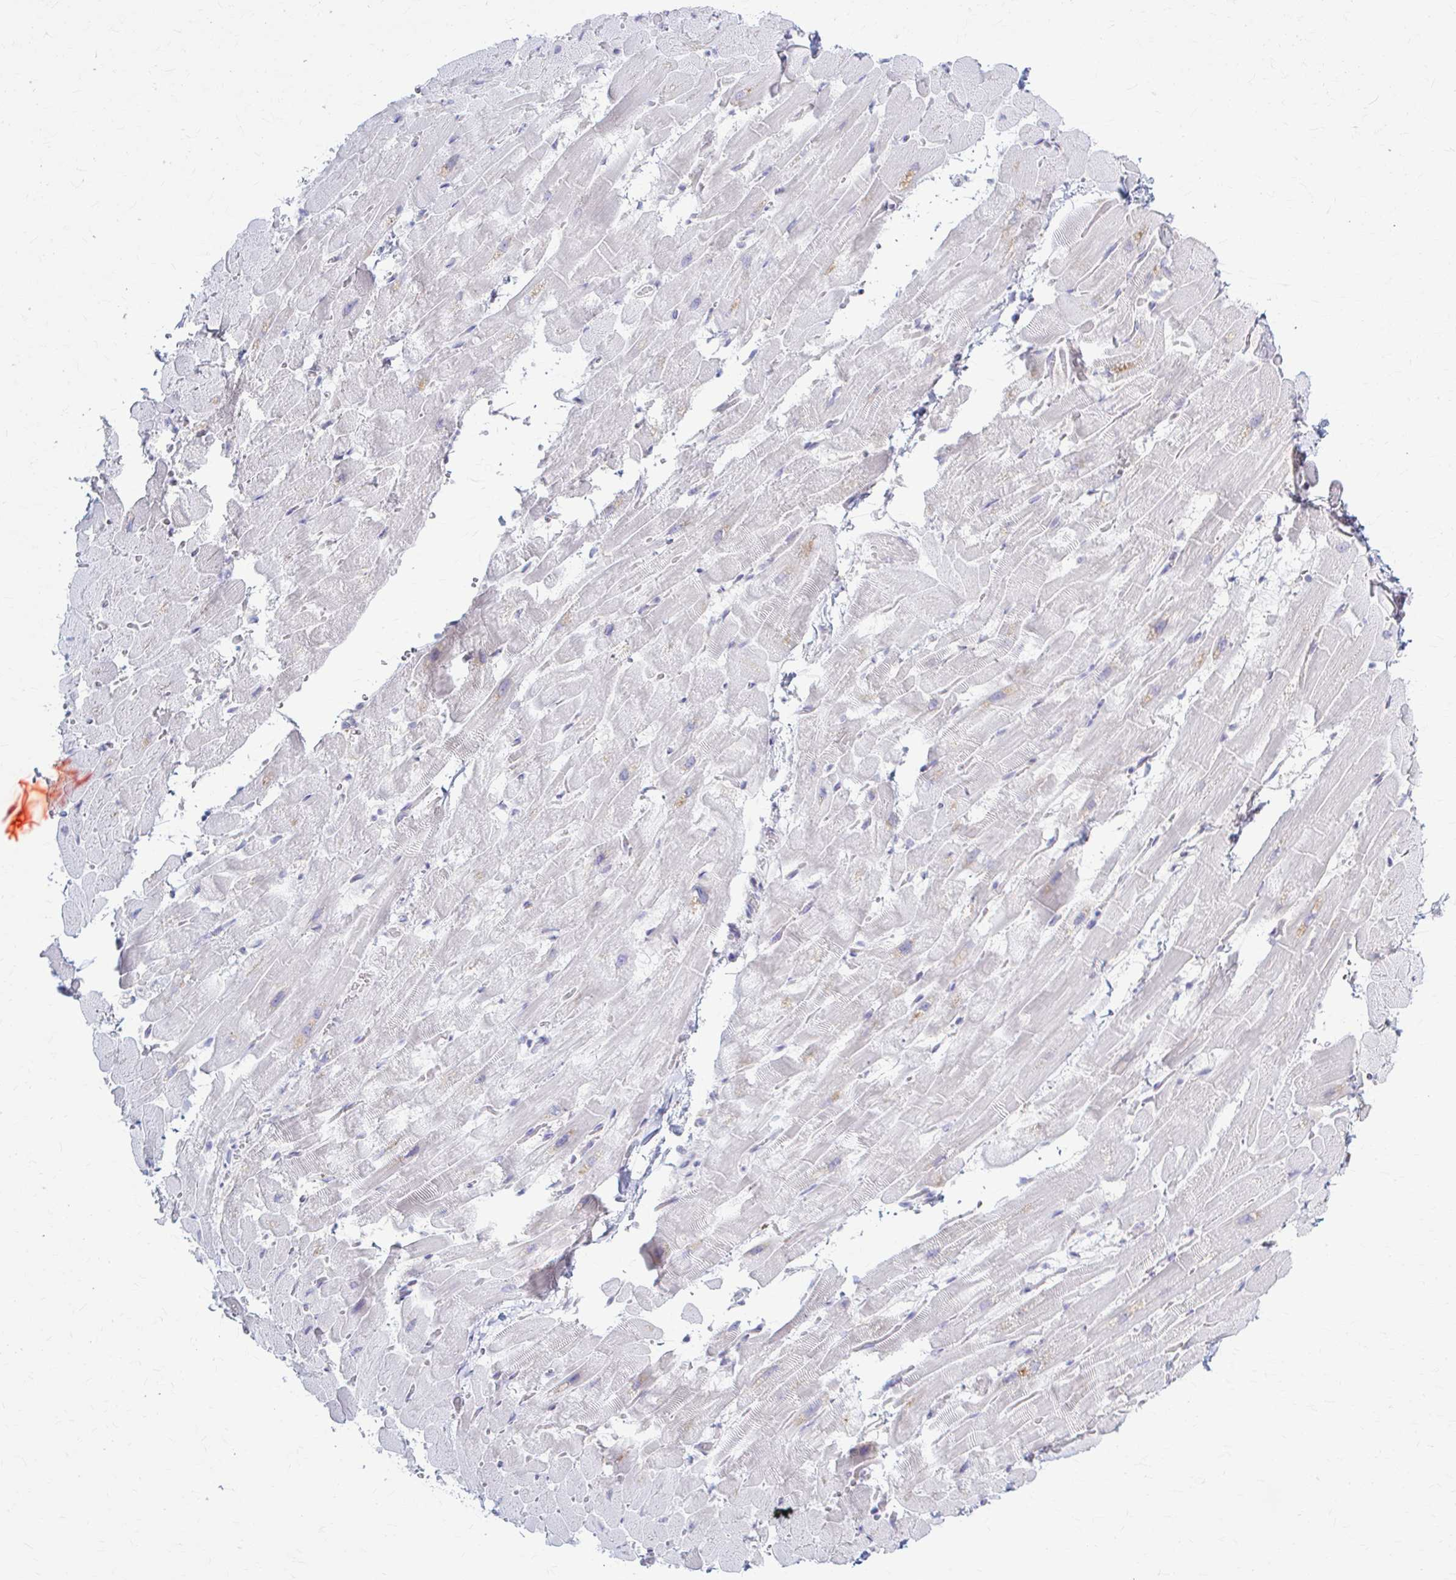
{"staining": {"intensity": "negative", "quantity": "none", "location": "none"}, "tissue": "heart muscle", "cell_type": "Cardiomyocytes", "image_type": "normal", "snomed": [{"axis": "morphology", "description": "Normal tissue, NOS"}, {"axis": "topography", "description": "Heart"}], "caption": "IHC photomicrograph of unremarkable heart muscle: human heart muscle stained with DAB (3,3'-diaminobenzidine) displays no significant protein positivity in cardiomyocytes.", "gene": "PRKRA", "patient": {"sex": "male", "age": 37}}